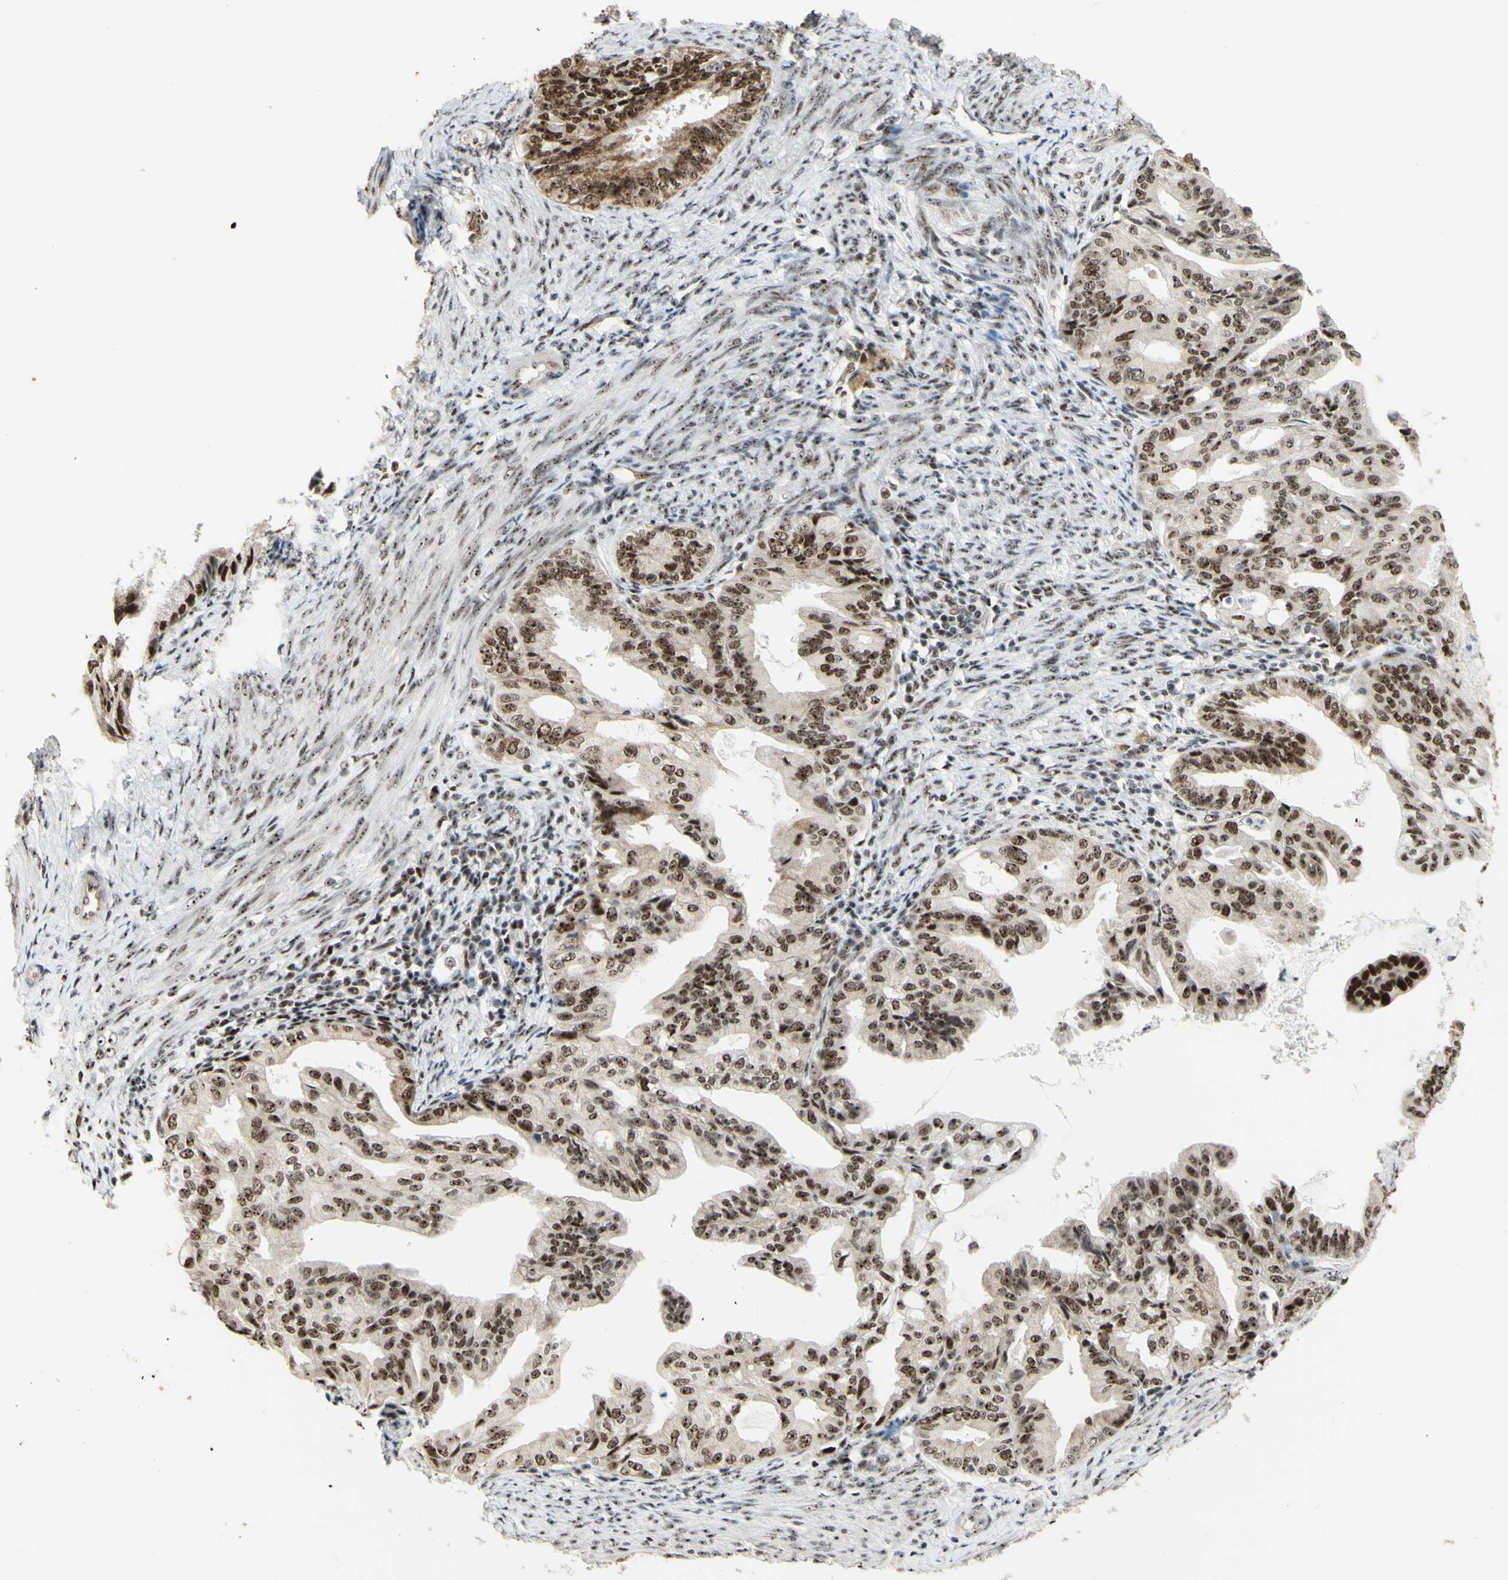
{"staining": {"intensity": "moderate", "quantity": ">75%", "location": "nuclear"}, "tissue": "endometrial cancer", "cell_type": "Tumor cells", "image_type": "cancer", "snomed": [{"axis": "morphology", "description": "Adenocarcinoma, NOS"}, {"axis": "topography", "description": "Endometrium"}], "caption": "Endometrial cancer stained for a protein (brown) reveals moderate nuclear positive expression in about >75% of tumor cells.", "gene": "DHX9", "patient": {"sex": "female", "age": 86}}